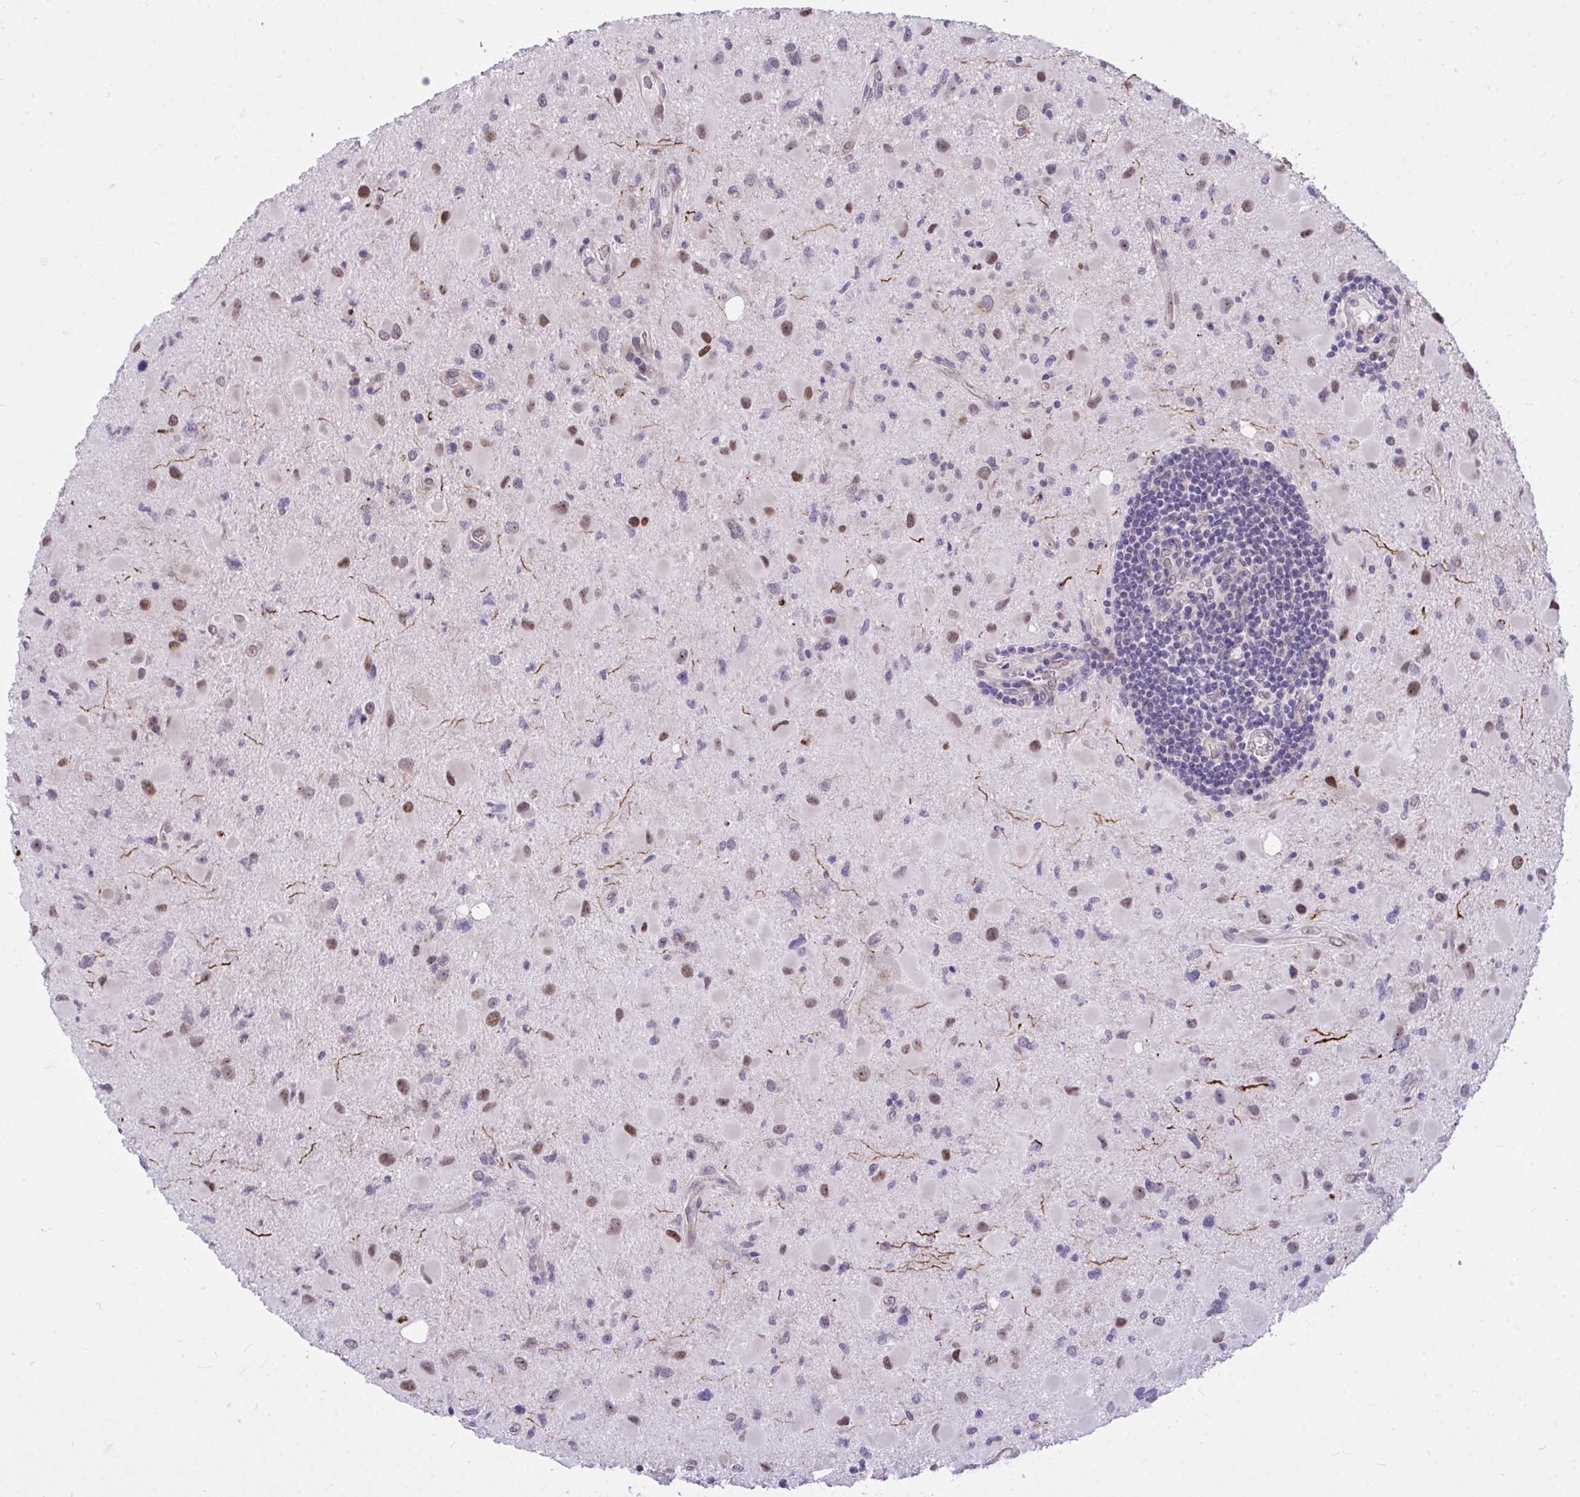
{"staining": {"intensity": "moderate", "quantity": "25%-75%", "location": "nuclear"}, "tissue": "glioma", "cell_type": "Tumor cells", "image_type": "cancer", "snomed": [{"axis": "morphology", "description": "Glioma, malignant, Low grade"}, {"axis": "topography", "description": "Brain"}], "caption": "Immunohistochemistry (IHC) staining of low-grade glioma (malignant), which shows medium levels of moderate nuclear expression in approximately 25%-75% of tumor cells indicating moderate nuclear protein positivity. The staining was performed using DAB (brown) for protein detection and nuclei were counterstained in hematoxylin (blue).", "gene": "HMBOX1", "patient": {"sex": "female", "age": 32}}